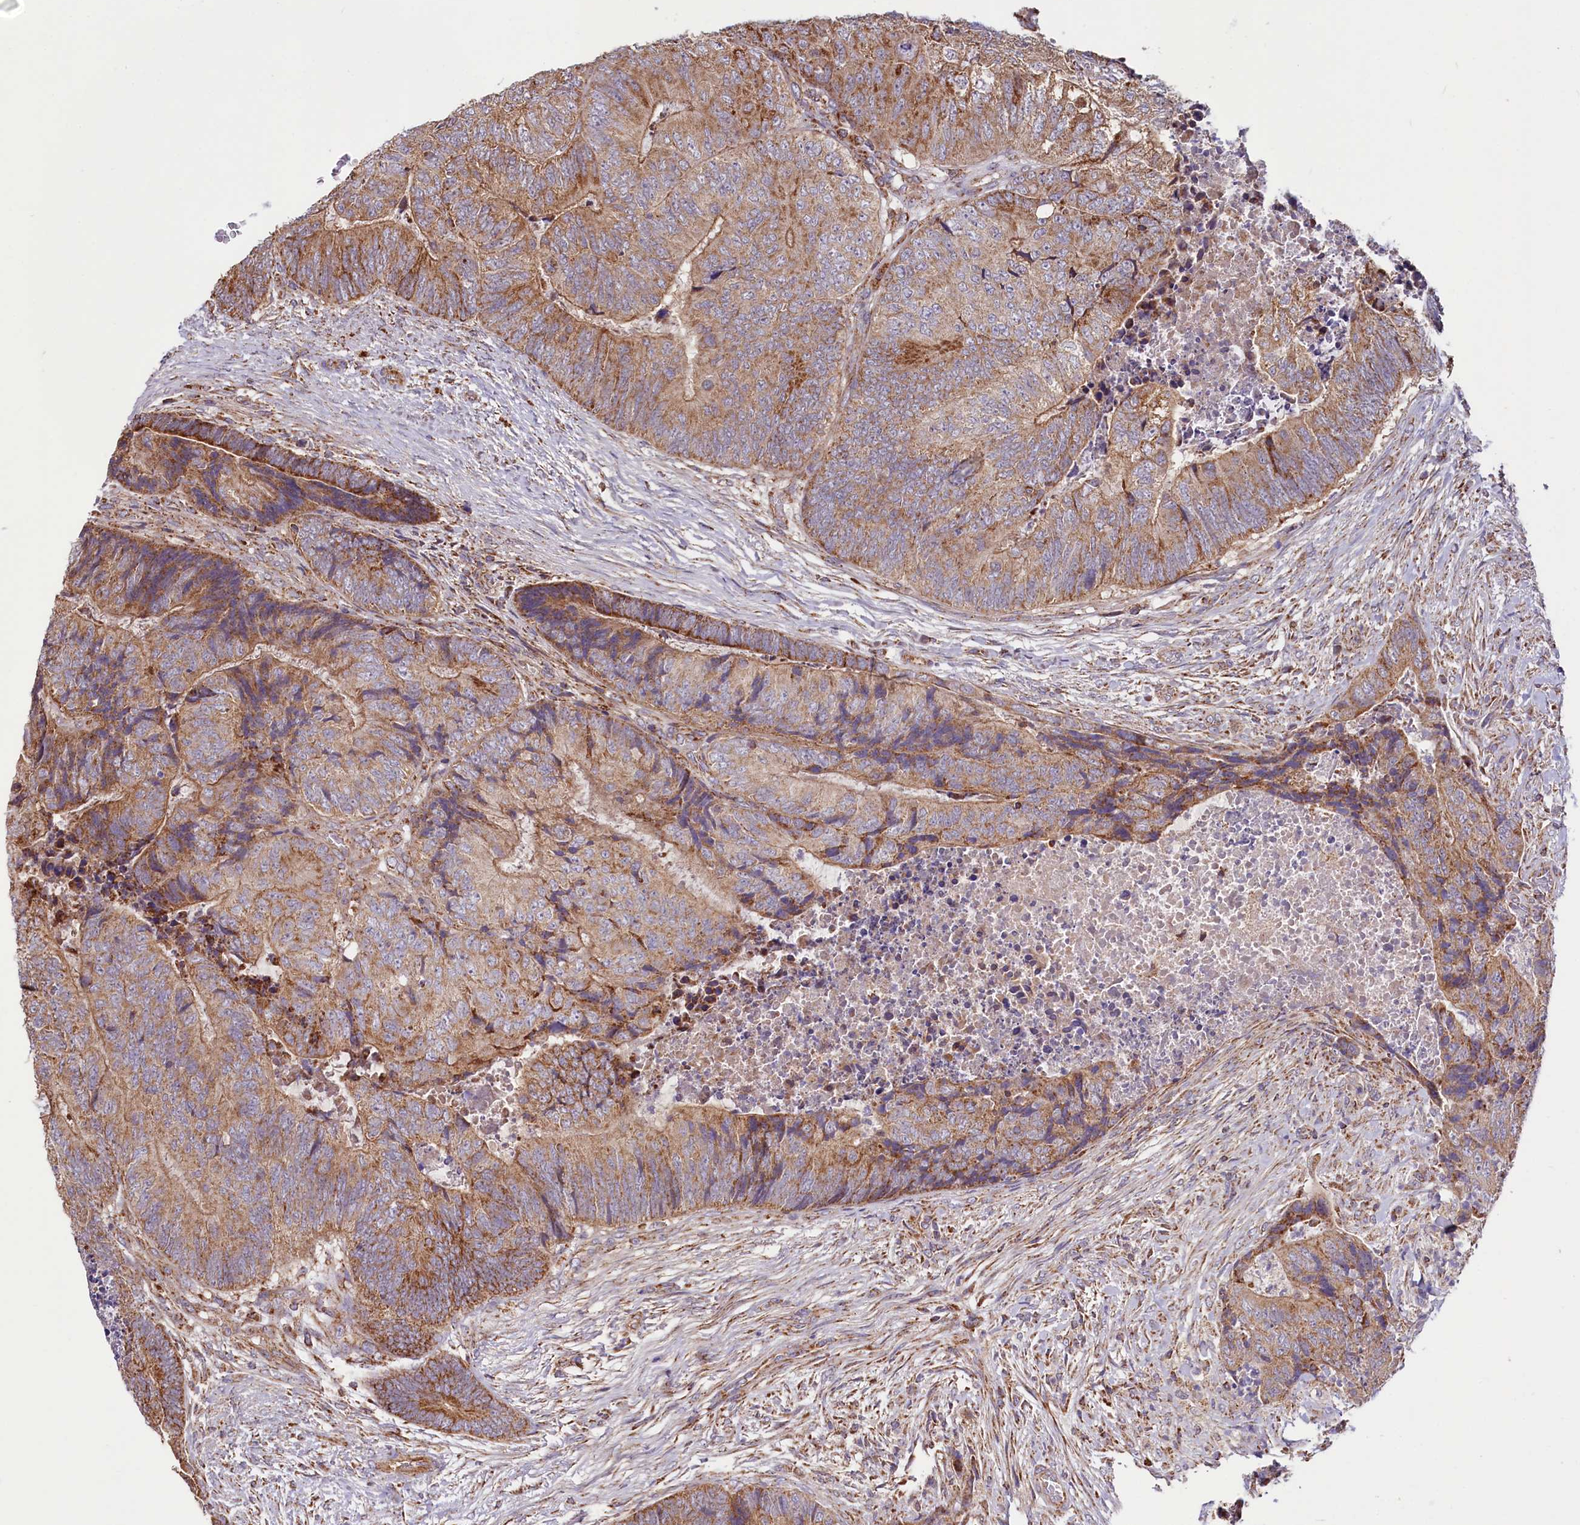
{"staining": {"intensity": "moderate", "quantity": "25%-75%", "location": "cytoplasmic/membranous"}, "tissue": "colorectal cancer", "cell_type": "Tumor cells", "image_type": "cancer", "snomed": [{"axis": "morphology", "description": "Adenocarcinoma, NOS"}, {"axis": "topography", "description": "Colon"}], "caption": "There is medium levels of moderate cytoplasmic/membranous staining in tumor cells of adenocarcinoma (colorectal), as demonstrated by immunohistochemical staining (brown color).", "gene": "NUDT15", "patient": {"sex": "female", "age": 67}}